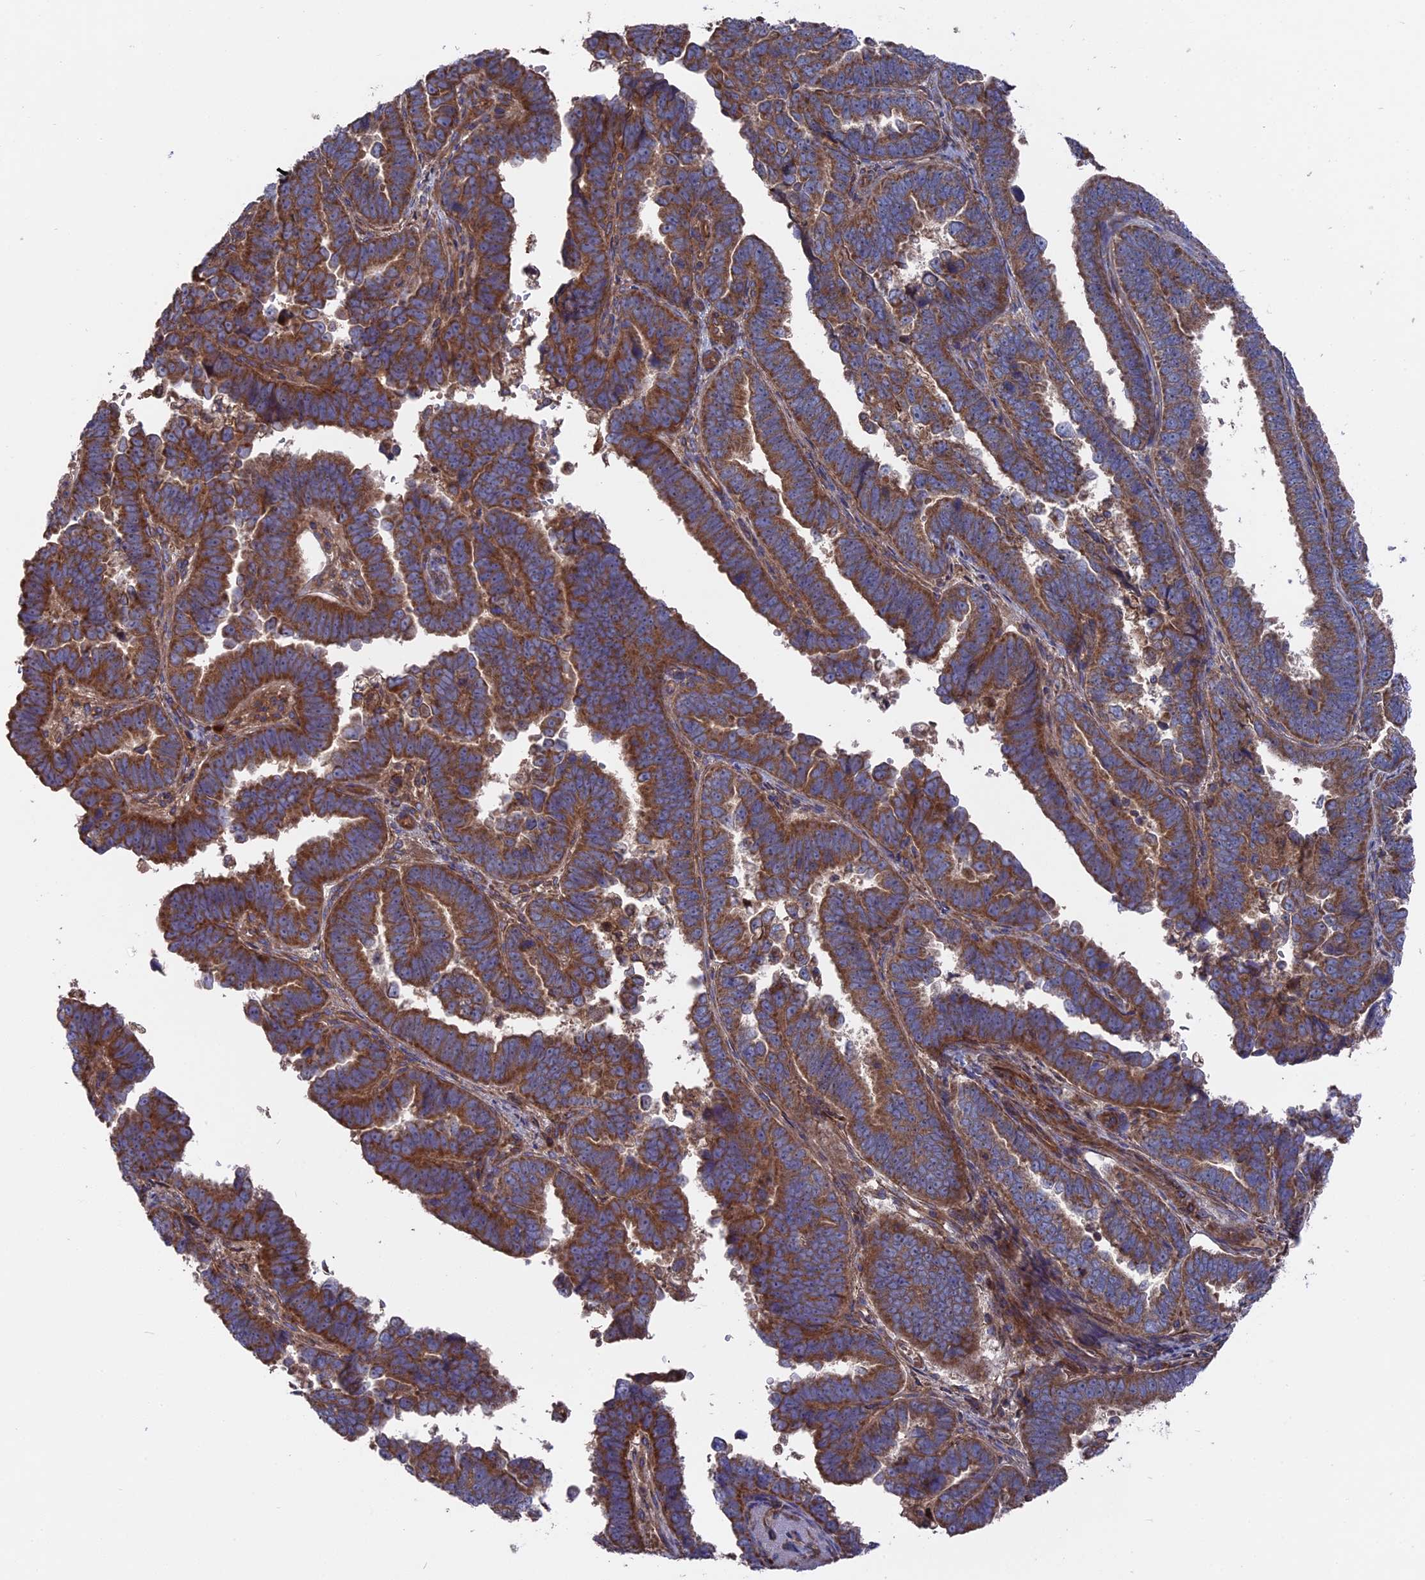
{"staining": {"intensity": "strong", "quantity": ">75%", "location": "cytoplasmic/membranous"}, "tissue": "endometrial cancer", "cell_type": "Tumor cells", "image_type": "cancer", "snomed": [{"axis": "morphology", "description": "Adenocarcinoma, NOS"}, {"axis": "topography", "description": "Endometrium"}], "caption": "Strong cytoplasmic/membranous positivity for a protein is seen in about >75% of tumor cells of adenocarcinoma (endometrial) using immunohistochemistry.", "gene": "TELO2", "patient": {"sex": "female", "age": 75}}